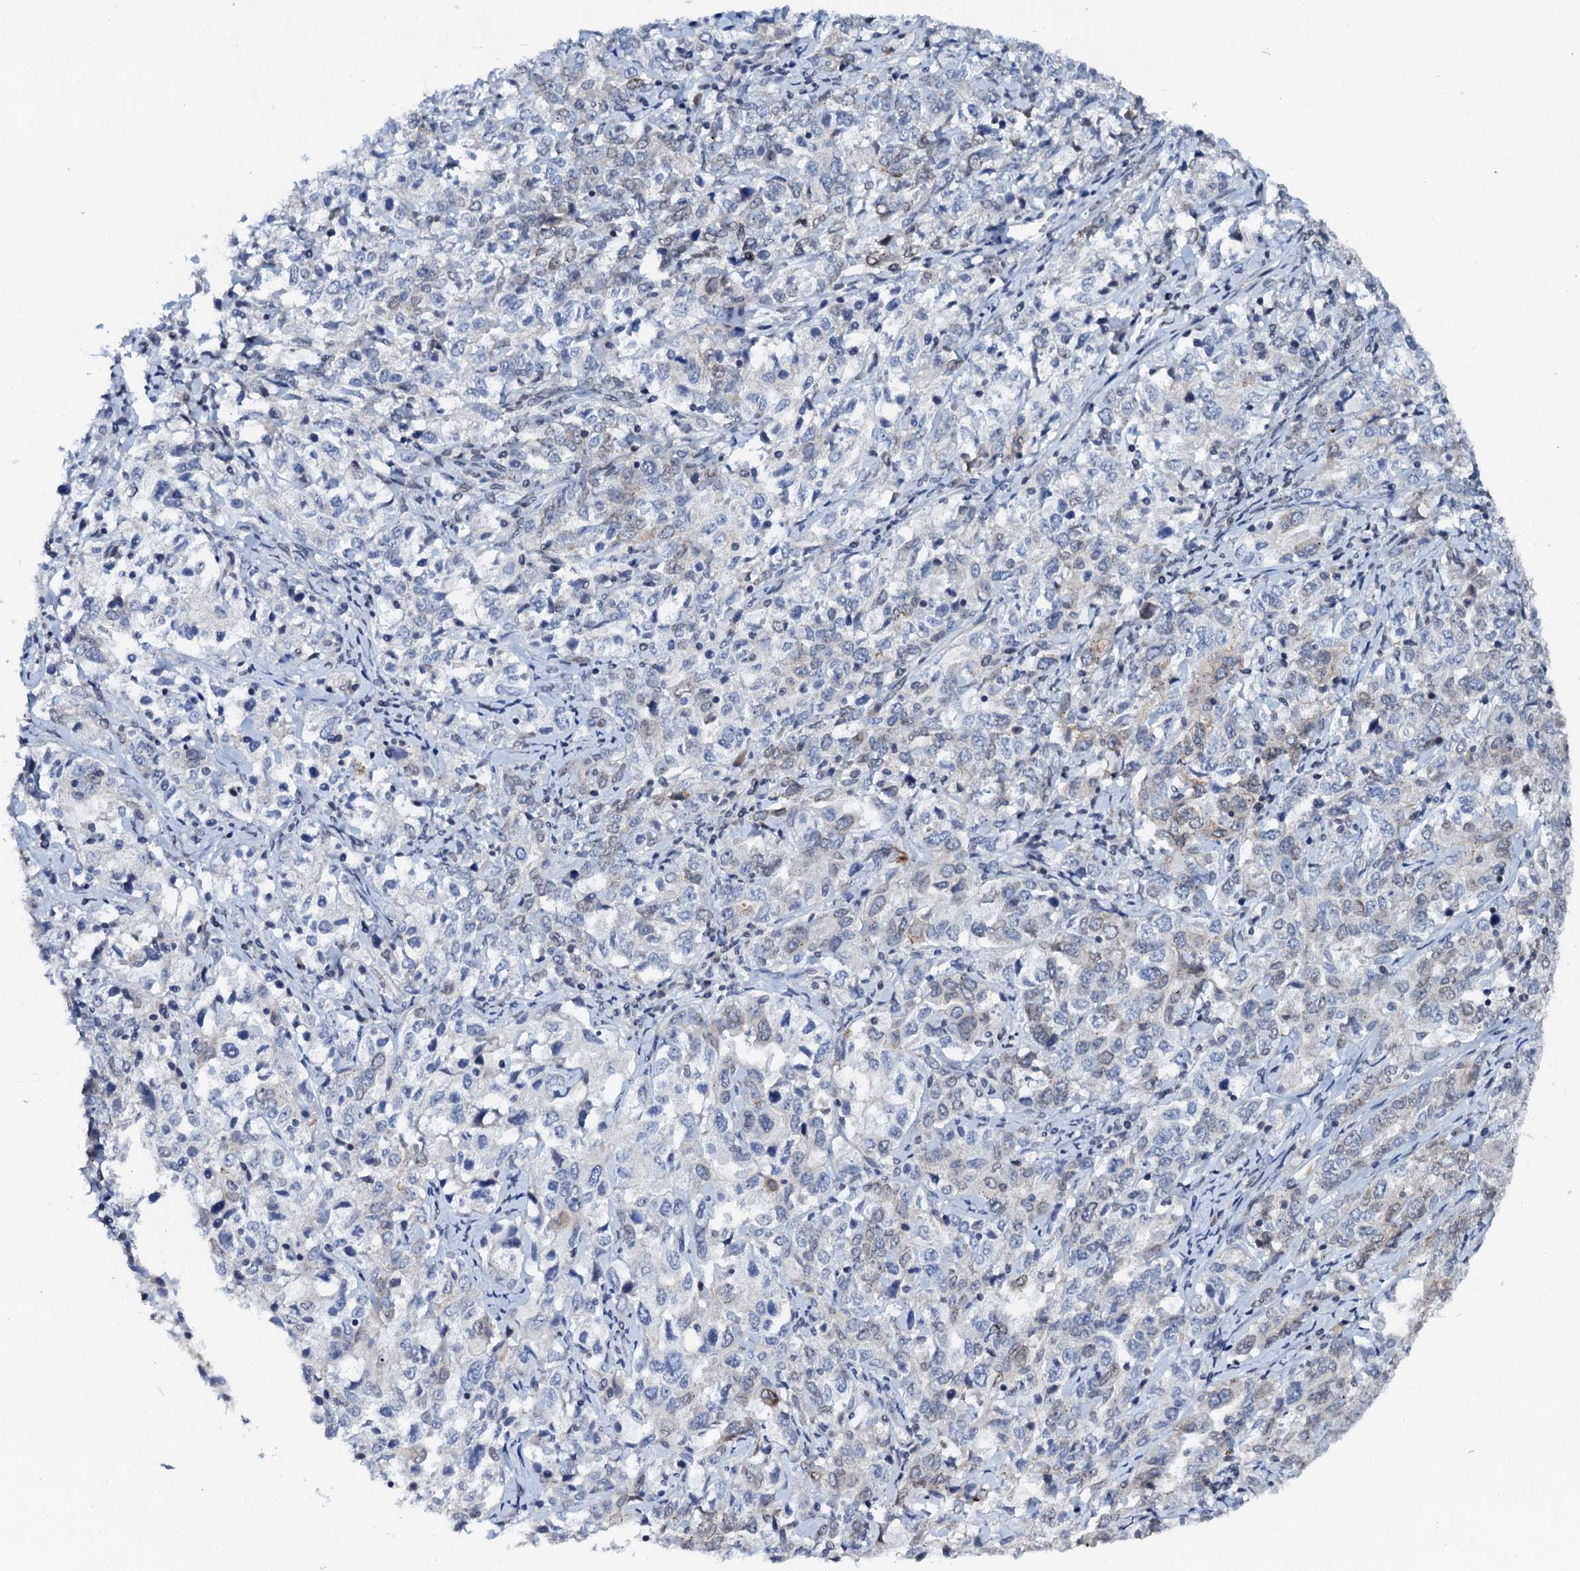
{"staining": {"intensity": "negative", "quantity": "none", "location": "none"}, "tissue": "ovarian cancer", "cell_type": "Tumor cells", "image_type": "cancer", "snomed": [{"axis": "morphology", "description": "Carcinoma, endometroid"}, {"axis": "topography", "description": "Ovary"}], "caption": "Ovarian cancer (endometroid carcinoma) was stained to show a protein in brown. There is no significant expression in tumor cells. (DAB immunohistochemistry visualized using brightfield microscopy, high magnification).", "gene": "SNTA1", "patient": {"sex": "female", "age": 62}}